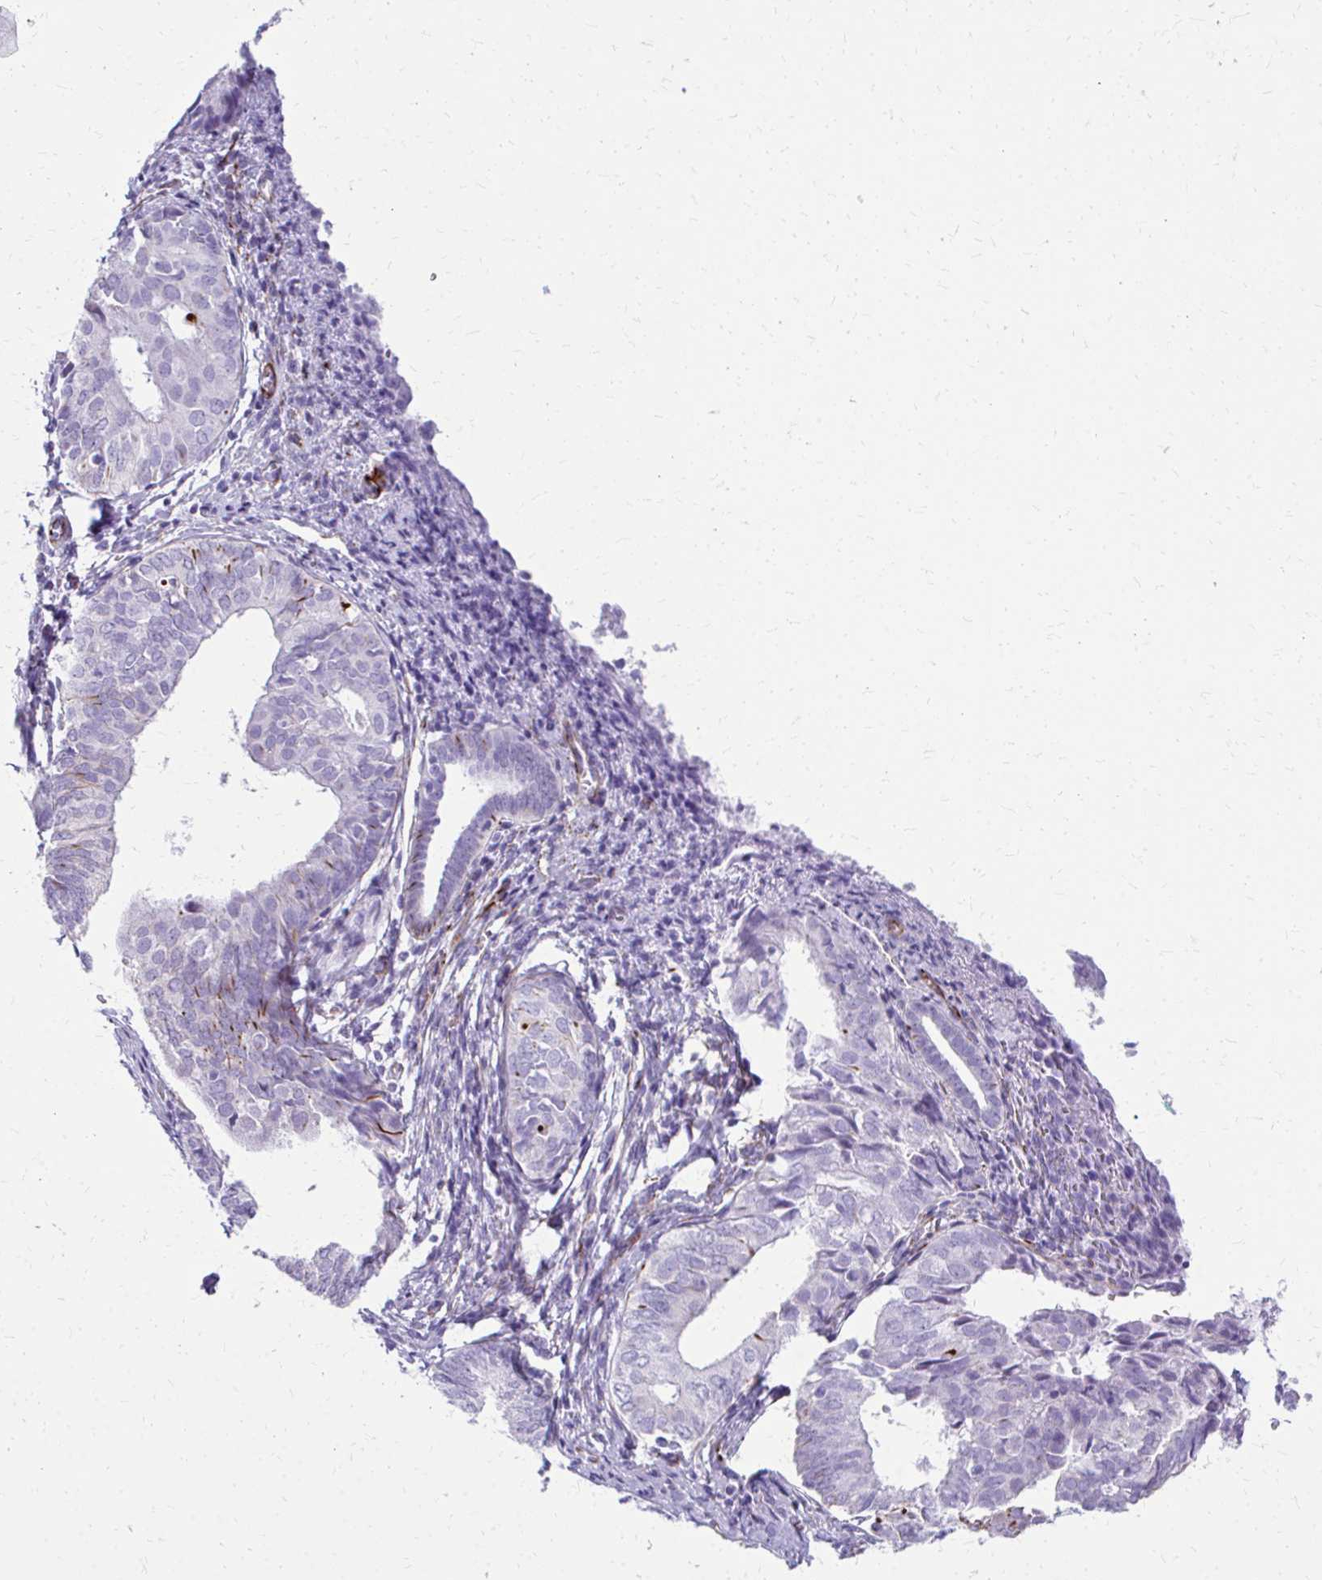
{"staining": {"intensity": "negative", "quantity": "none", "location": "none"}, "tissue": "endometrium", "cell_type": "Cells in endometrial stroma", "image_type": "normal", "snomed": [{"axis": "morphology", "description": "Normal tissue, NOS"}, {"axis": "topography", "description": "Endometrium"}], "caption": "Histopathology image shows no significant protein positivity in cells in endometrial stroma of unremarkable endometrium.", "gene": "TRIM6", "patient": {"sex": "female", "age": 50}}